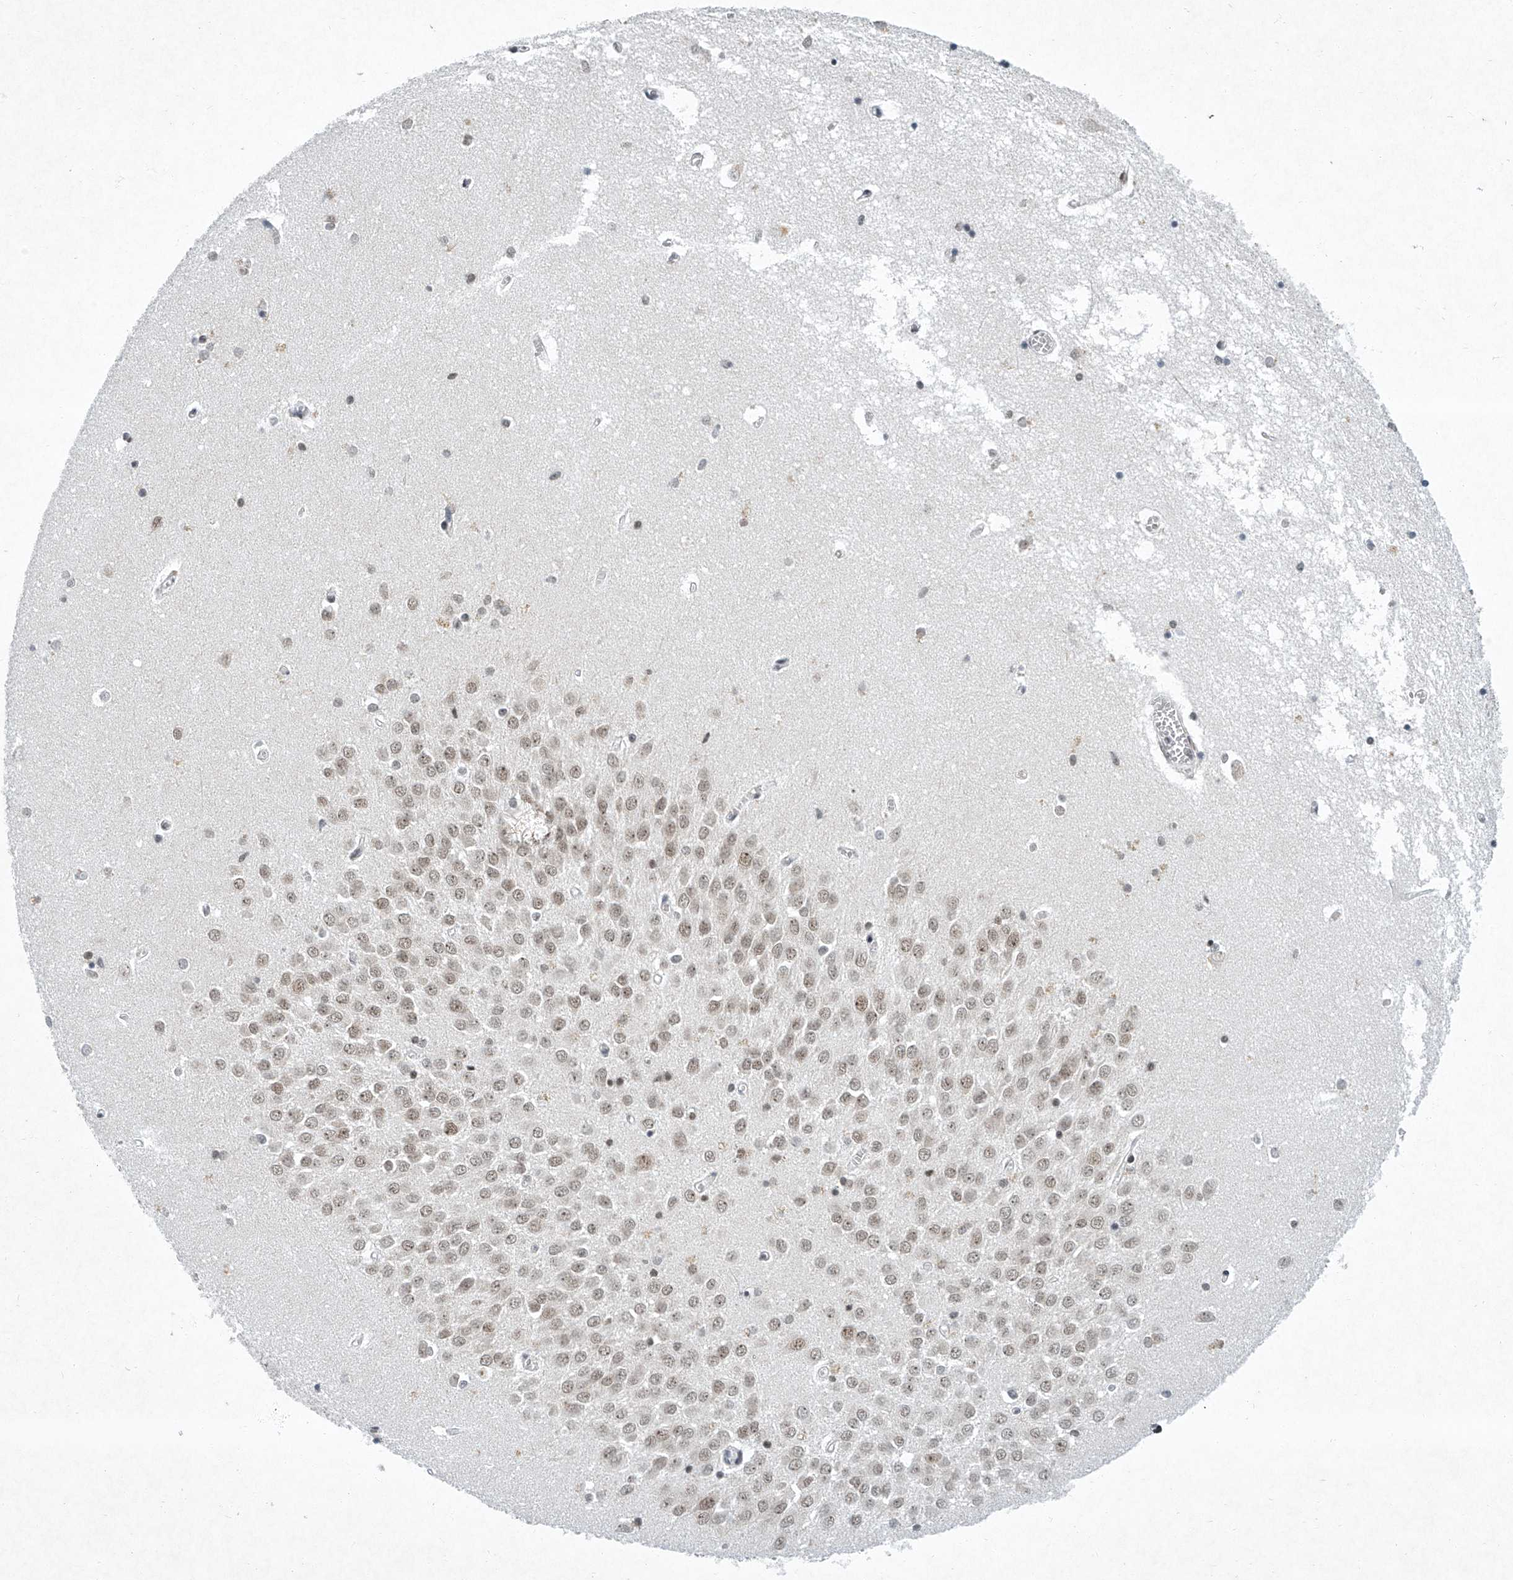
{"staining": {"intensity": "weak", "quantity": "<25%", "location": "nuclear"}, "tissue": "hippocampus", "cell_type": "Glial cells", "image_type": "normal", "snomed": [{"axis": "morphology", "description": "Normal tissue, NOS"}, {"axis": "topography", "description": "Hippocampus"}], "caption": "Glial cells show no significant staining in unremarkable hippocampus. (Brightfield microscopy of DAB (3,3'-diaminobenzidine) IHC at high magnification).", "gene": "TFDP1", "patient": {"sex": "male", "age": 70}}